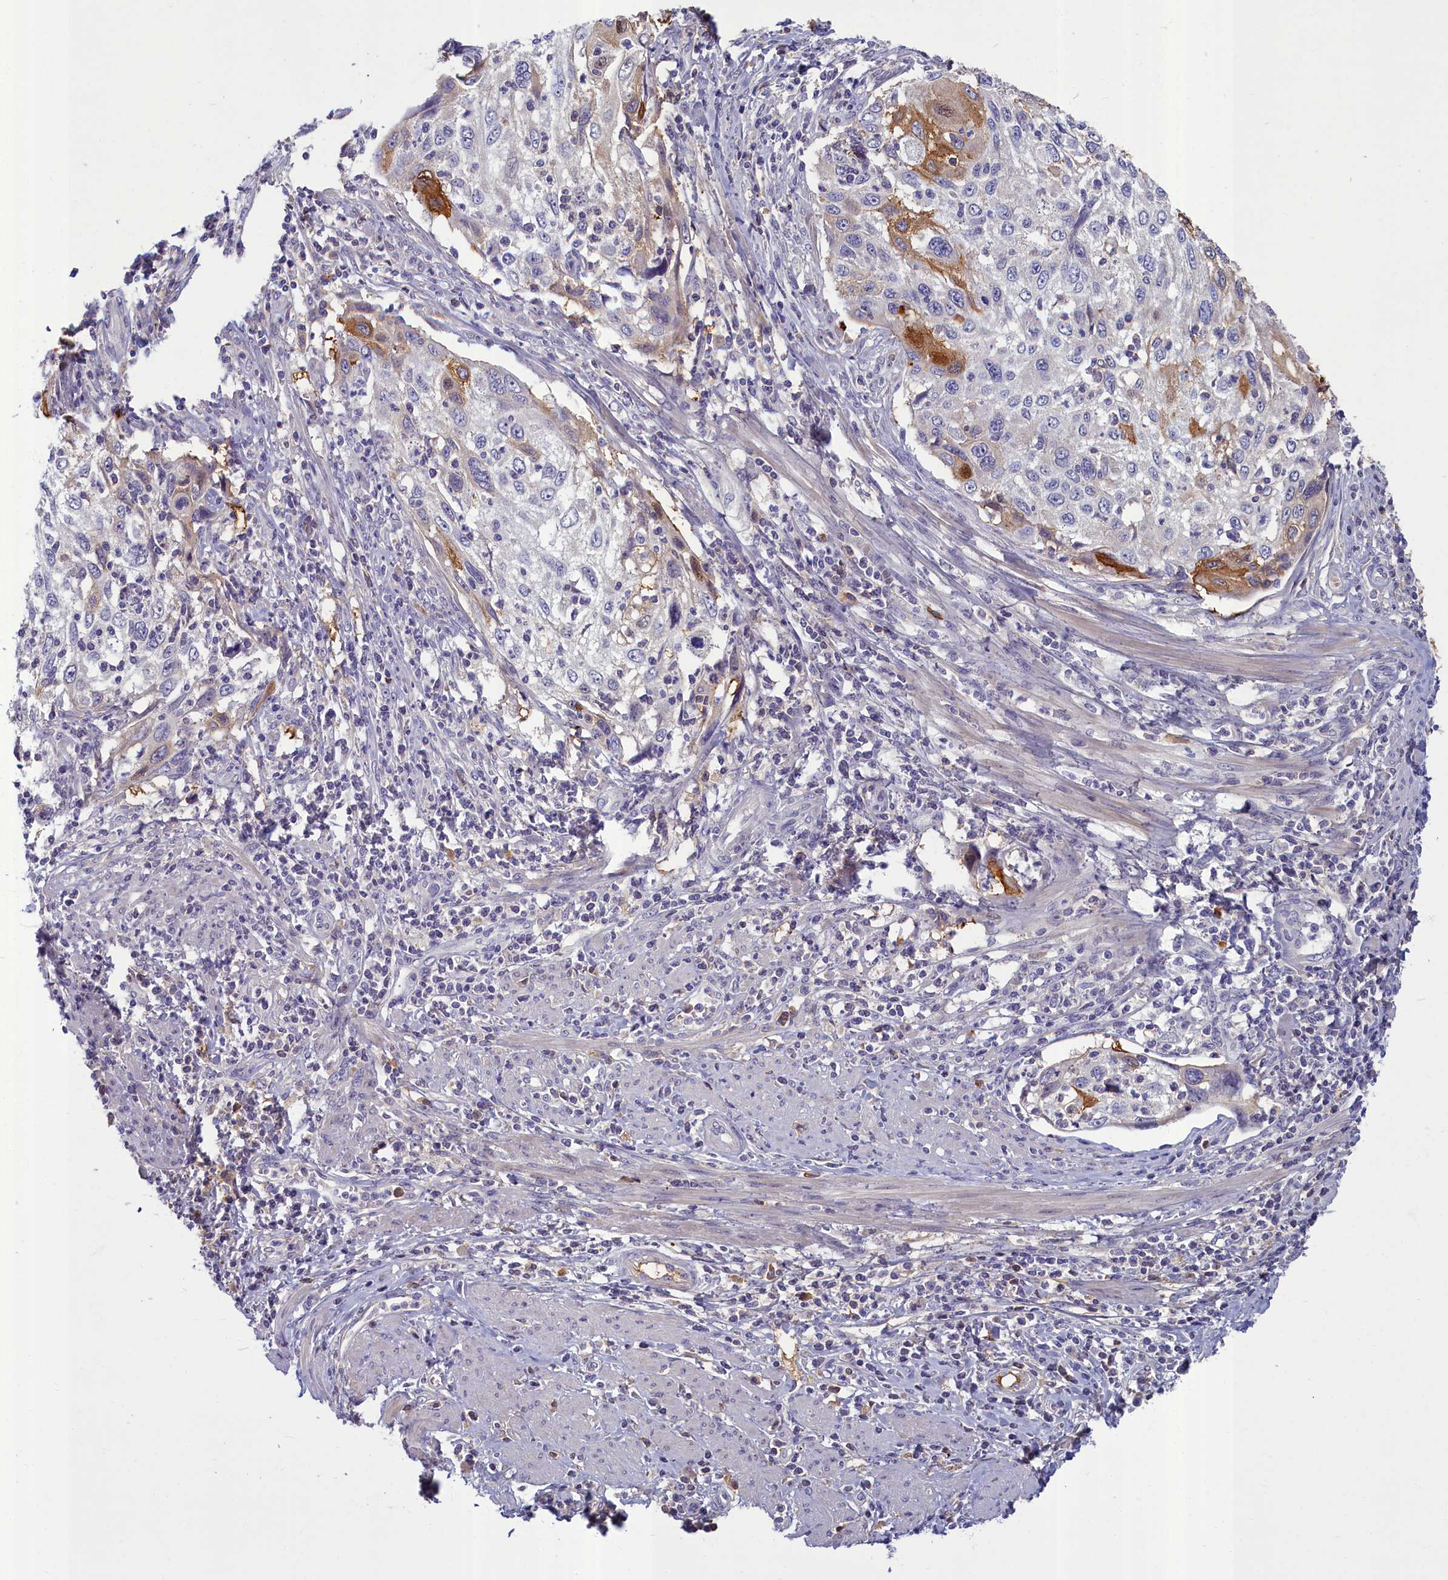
{"staining": {"intensity": "moderate", "quantity": "<25%", "location": "cytoplasmic/membranous"}, "tissue": "cervical cancer", "cell_type": "Tumor cells", "image_type": "cancer", "snomed": [{"axis": "morphology", "description": "Squamous cell carcinoma, NOS"}, {"axis": "topography", "description": "Cervix"}], "caption": "High-magnification brightfield microscopy of squamous cell carcinoma (cervical) stained with DAB (3,3'-diaminobenzidine) (brown) and counterstained with hematoxylin (blue). tumor cells exhibit moderate cytoplasmic/membranous staining is present in approximately<25% of cells.", "gene": "SV2C", "patient": {"sex": "female", "age": 70}}